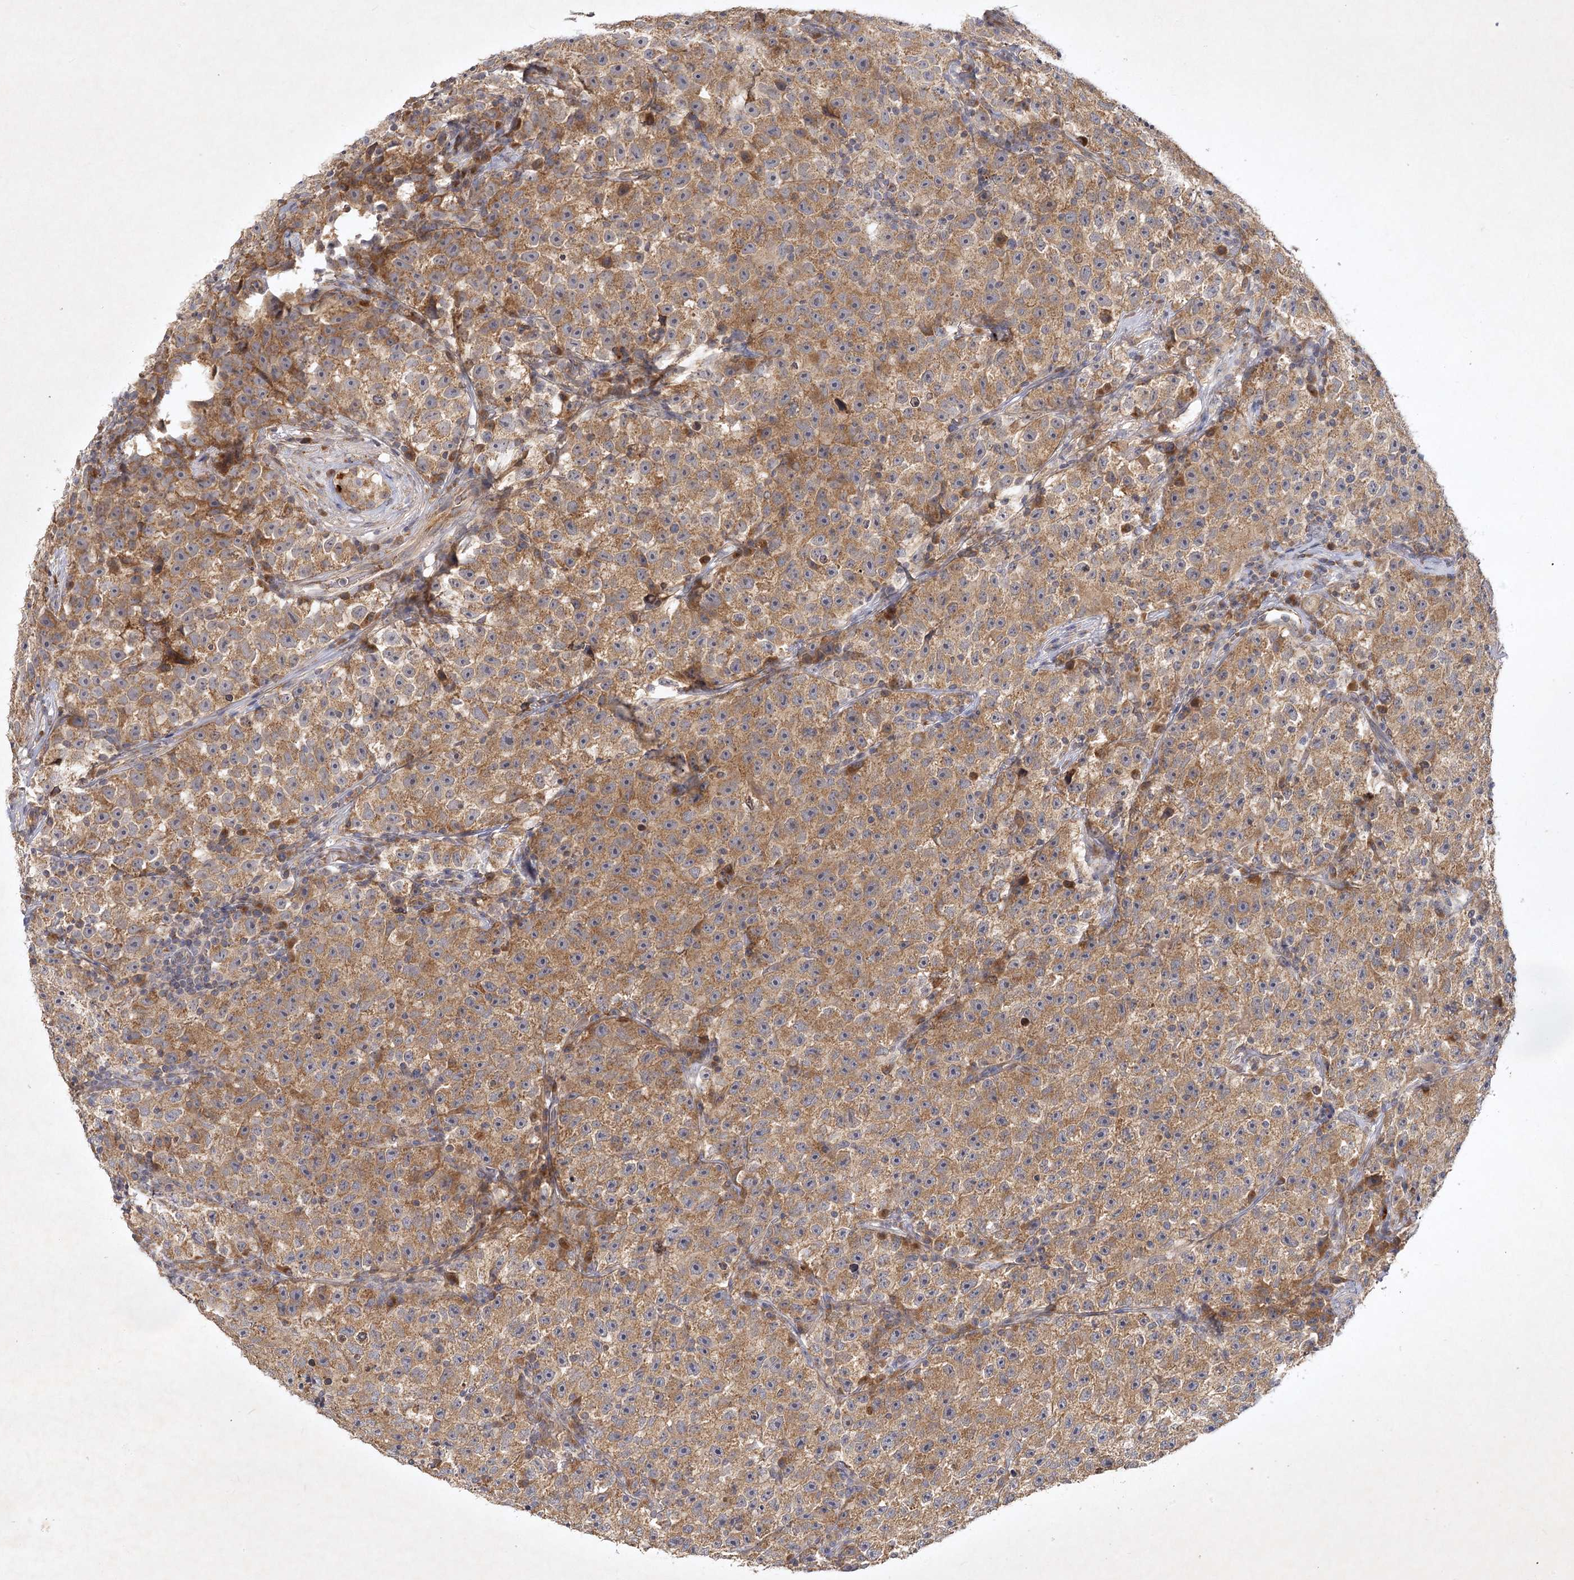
{"staining": {"intensity": "moderate", "quantity": ">75%", "location": "cytoplasmic/membranous"}, "tissue": "testis cancer", "cell_type": "Tumor cells", "image_type": "cancer", "snomed": [{"axis": "morphology", "description": "Seminoma, NOS"}, {"axis": "topography", "description": "Testis"}], "caption": "Human testis seminoma stained with a protein marker displays moderate staining in tumor cells.", "gene": "PYROXD2", "patient": {"sex": "male", "age": 22}}